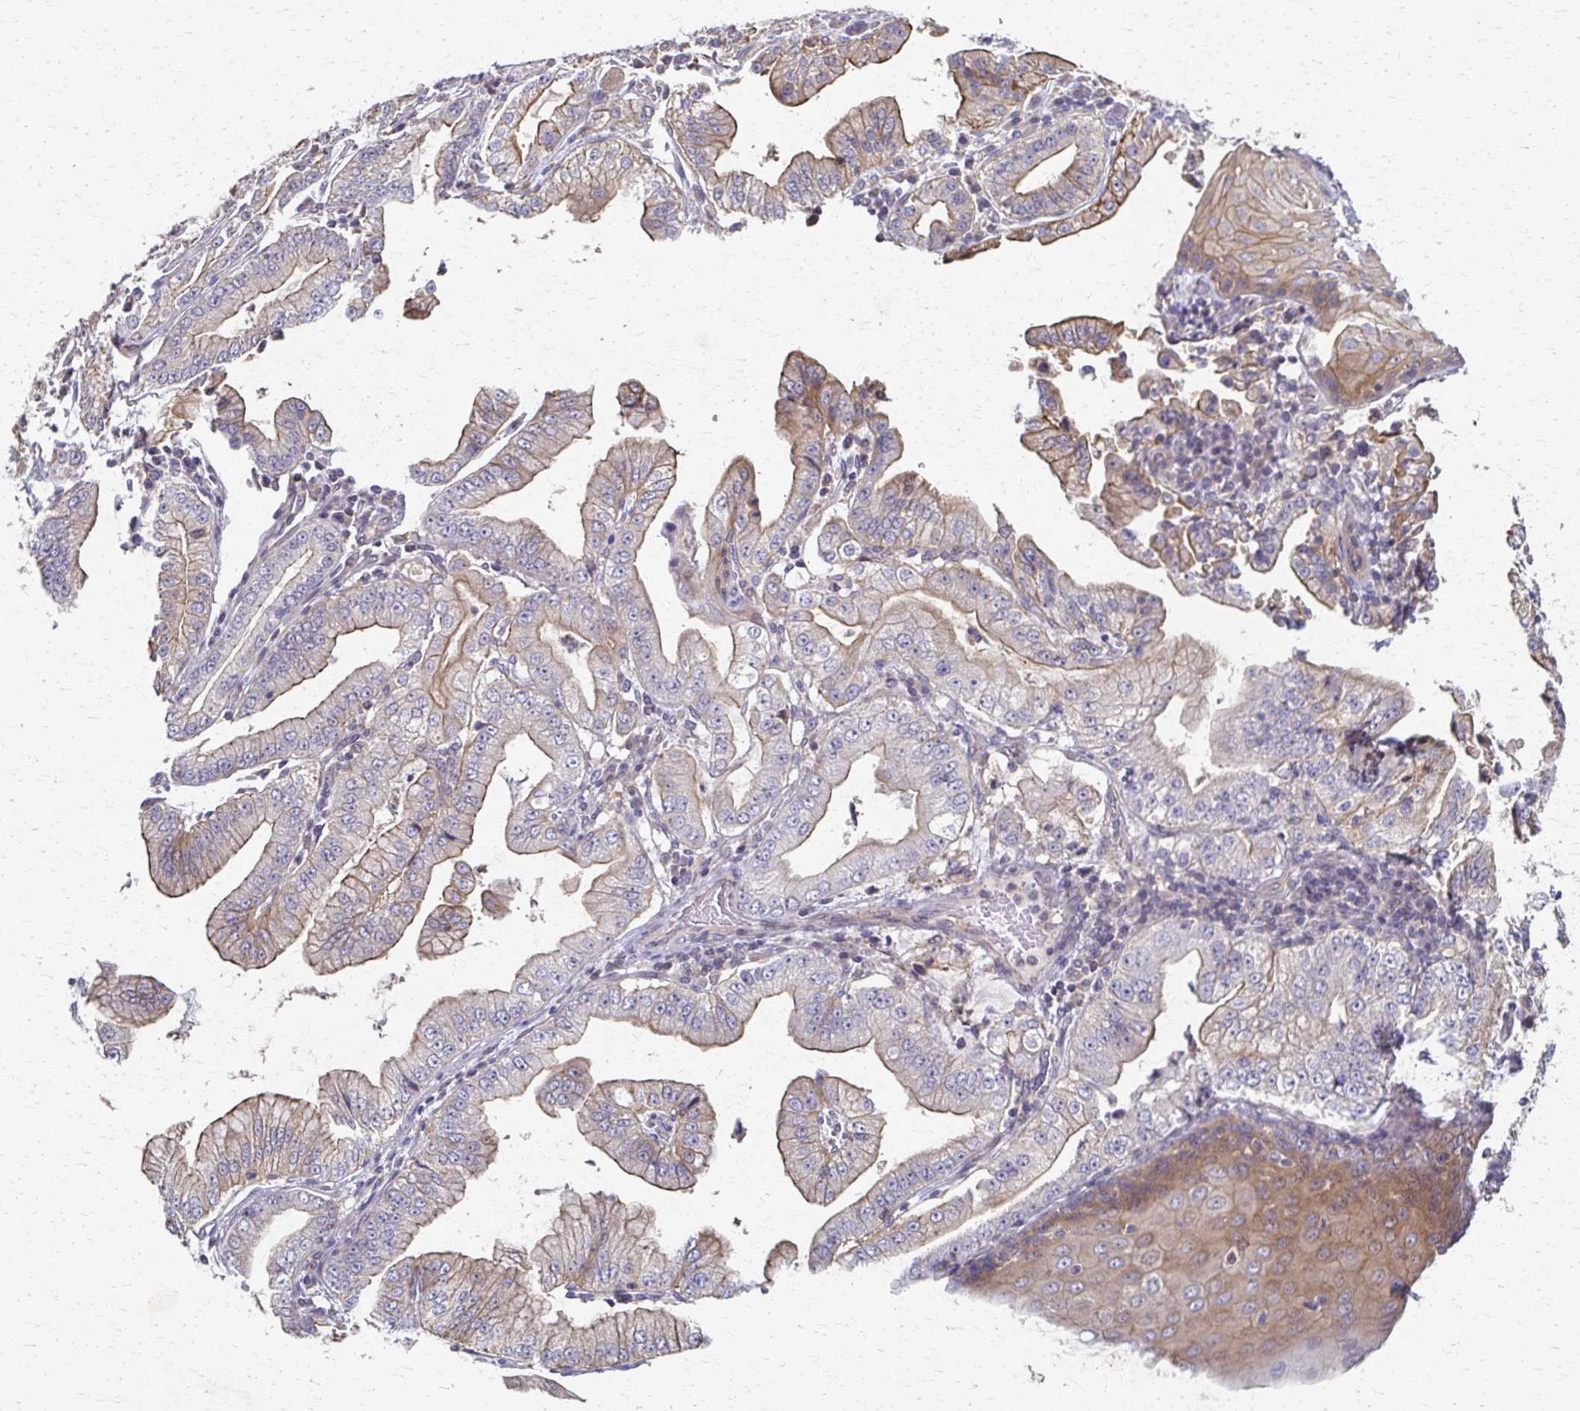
{"staining": {"intensity": "weak", "quantity": "<25%", "location": "cytoplasmic/membranous"}, "tissue": "stomach cancer", "cell_type": "Tumor cells", "image_type": "cancer", "snomed": [{"axis": "morphology", "description": "Adenocarcinoma, NOS"}, {"axis": "topography", "description": "Stomach, upper"}], "caption": "Tumor cells show no significant protein staining in adenocarcinoma (stomach).", "gene": "EOLA2", "patient": {"sex": "female", "age": 74}}